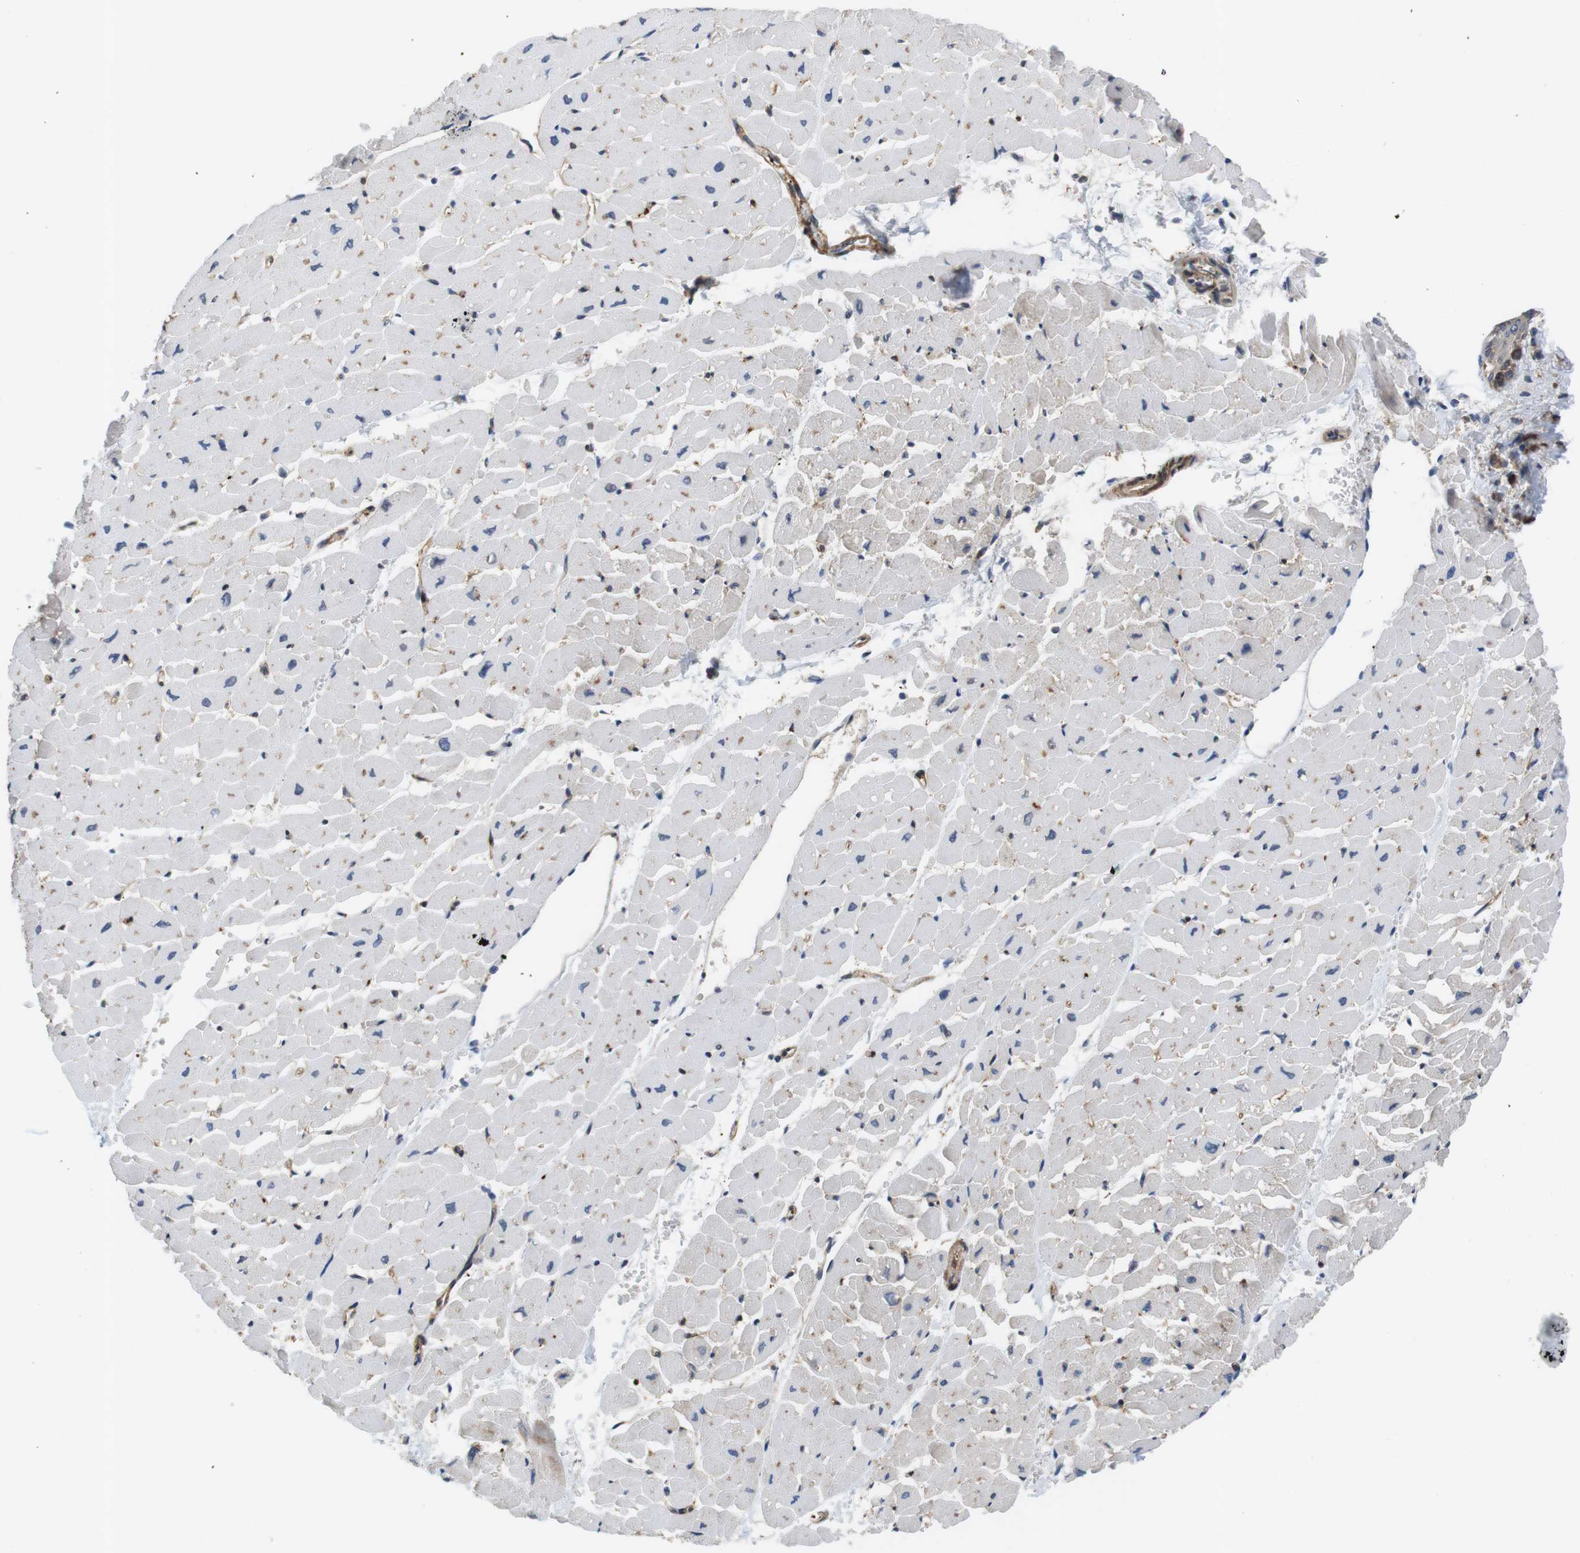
{"staining": {"intensity": "moderate", "quantity": "25%-75%", "location": "cytoplasmic/membranous"}, "tissue": "heart muscle", "cell_type": "Cardiomyocytes", "image_type": "normal", "snomed": [{"axis": "morphology", "description": "Normal tissue, NOS"}, {"axis": "topography", "description": "Heart"}], "caption": "Brown immunohistochemical staining in normal heart muscle displays moderate cytoplasmic/membranous expression in about 25%-75% of cardiomyocytes.", "gene": "HERPUD2", "patient": {"sex": "male", "age": 45}}